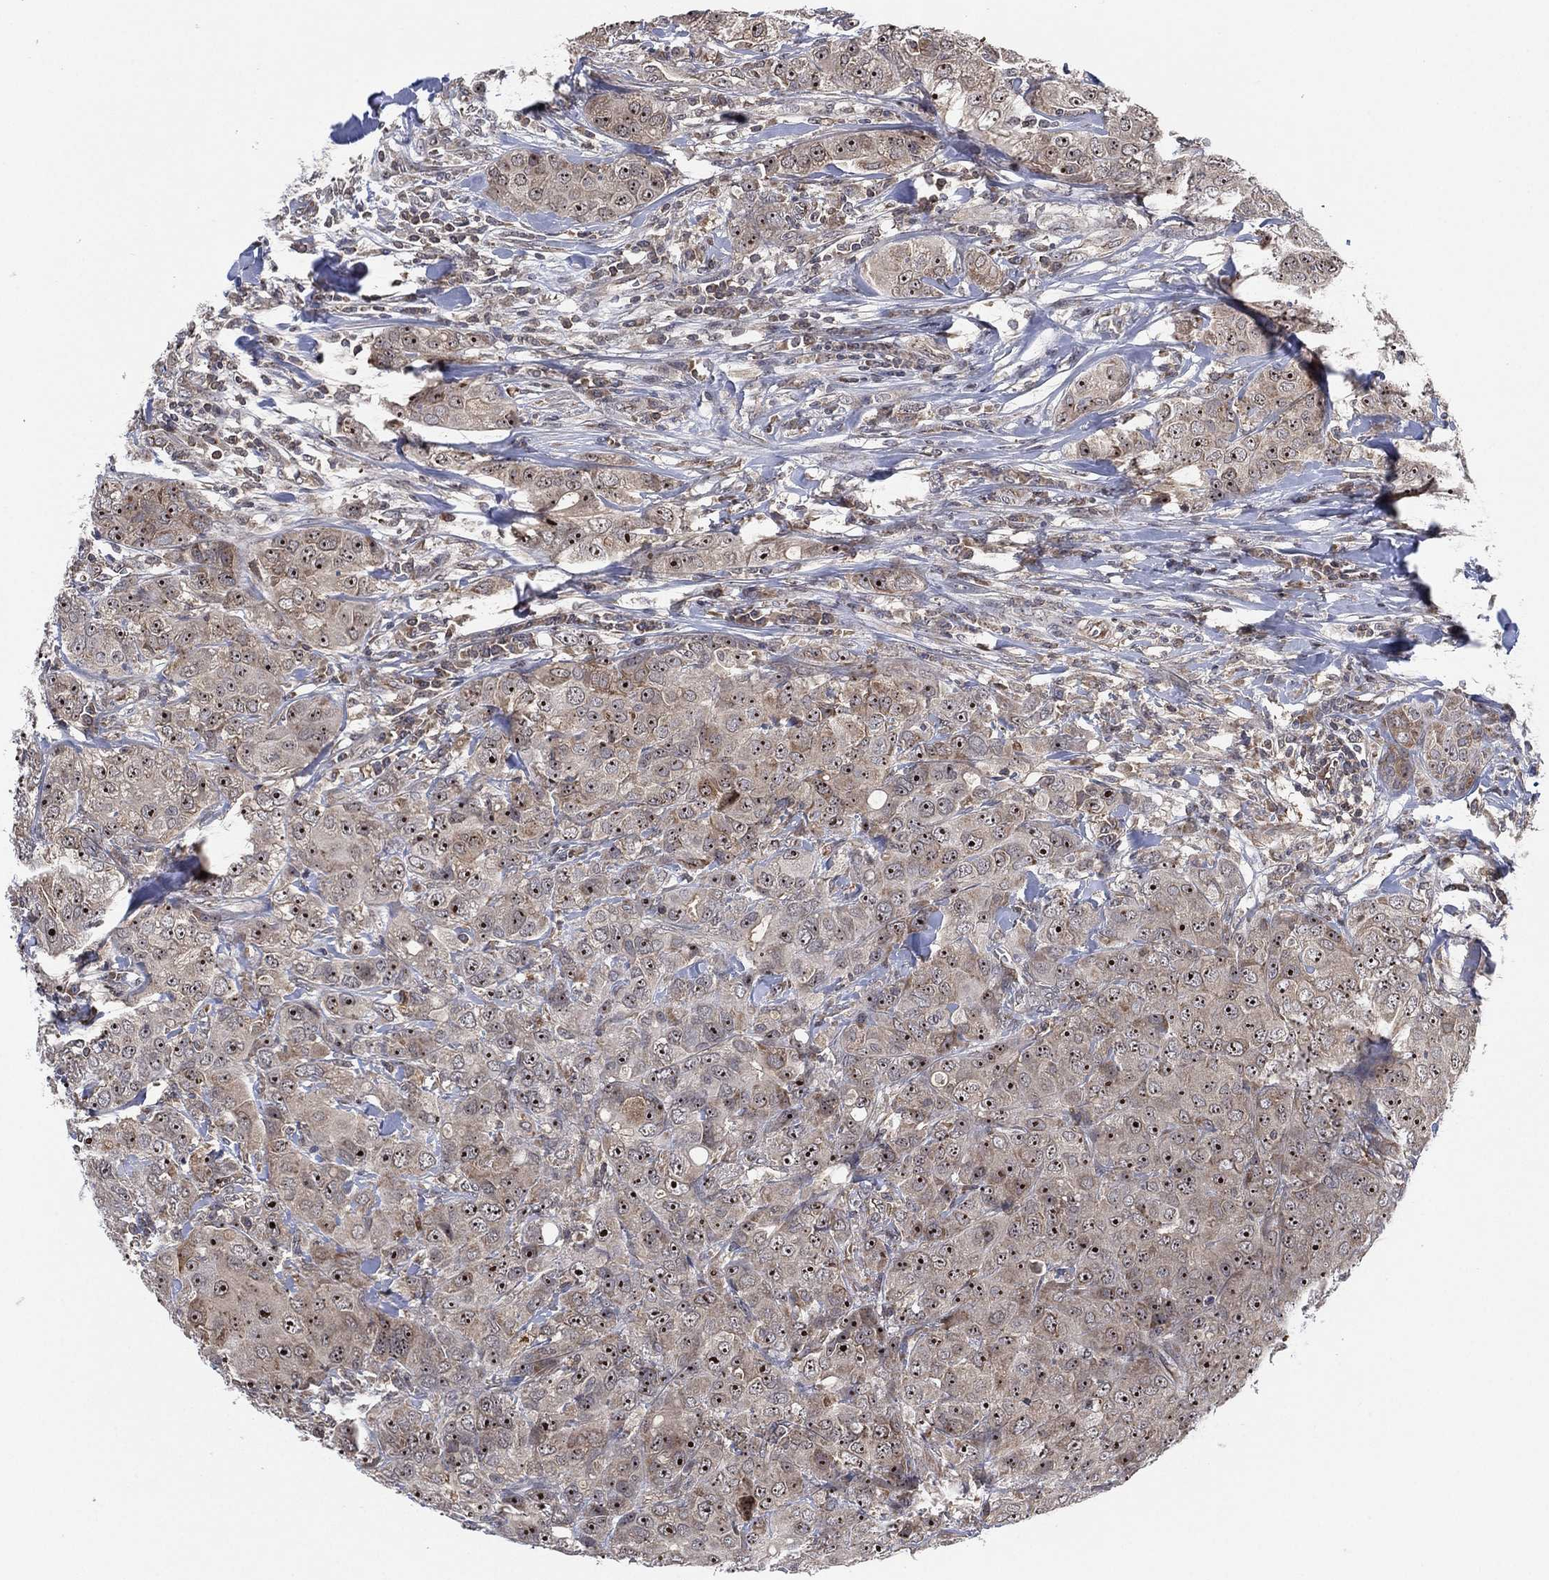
{"staining": {"intensity": "moderate", "quantity": ">75%", "location": "nuclear"}, "tissue": "breast cancer", "cell_type": "Tumor cells", "image_type": "cancer", "snomed": [{"axis": "morphology", "description": "Duct carcinoma"}, {"axis": "topography", "description": "Breast"}], "caption": "About >75% of tumor cells in human breast cancer (infiltrating ductal carcinoma) reveal moderate nuclear protein positivity as visualized by brown immunohistochemical staining.", "gene": "TMCO1", "patient": {"sex": "female", "age": 43}}